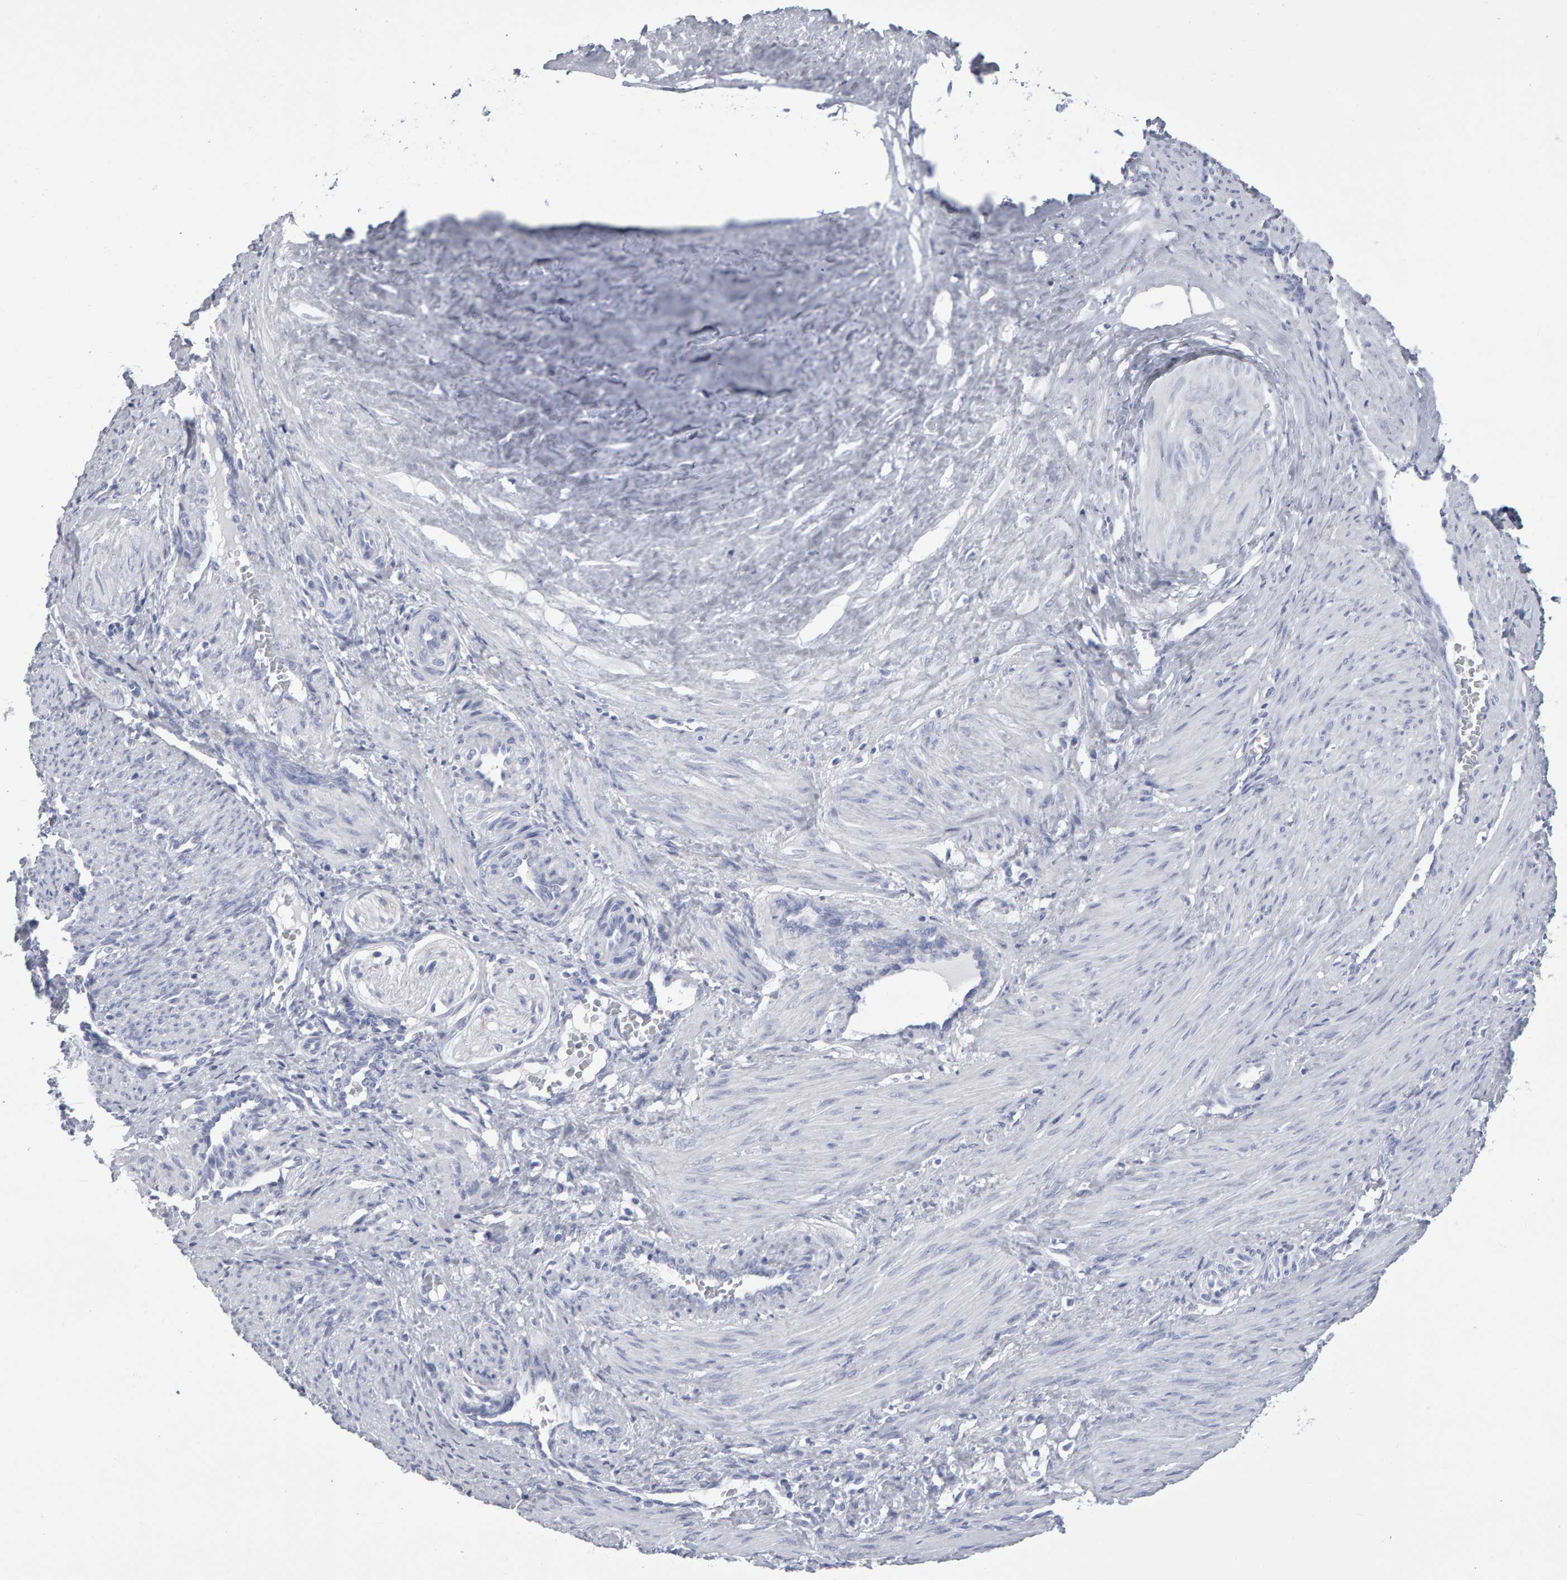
{"staining": {"intensity": "negative", "quantity": "none", "location": "none"}, "tissue": "smooth muscle", "cell_type": "Smooth muscle cells", "image_type": "normal", "snomed": [{"axis": "morphology", "description": "Normal tissue, NOS"}, {"axis": "topography", "description": "Endometrium"}], "caption": "DAB (3,3'-diaminobenzidine) immunohistochemical staining of benign human smooth muscle reveals no significant expression in smooth muscle cells. (DAB (3,3'-diaminobenzidine) immunohistochemistry (IHC) visualized using brightfield microscopy, high magnification).", "gene": "NCDN", "patient": {"sex": "female", "age": 33}}